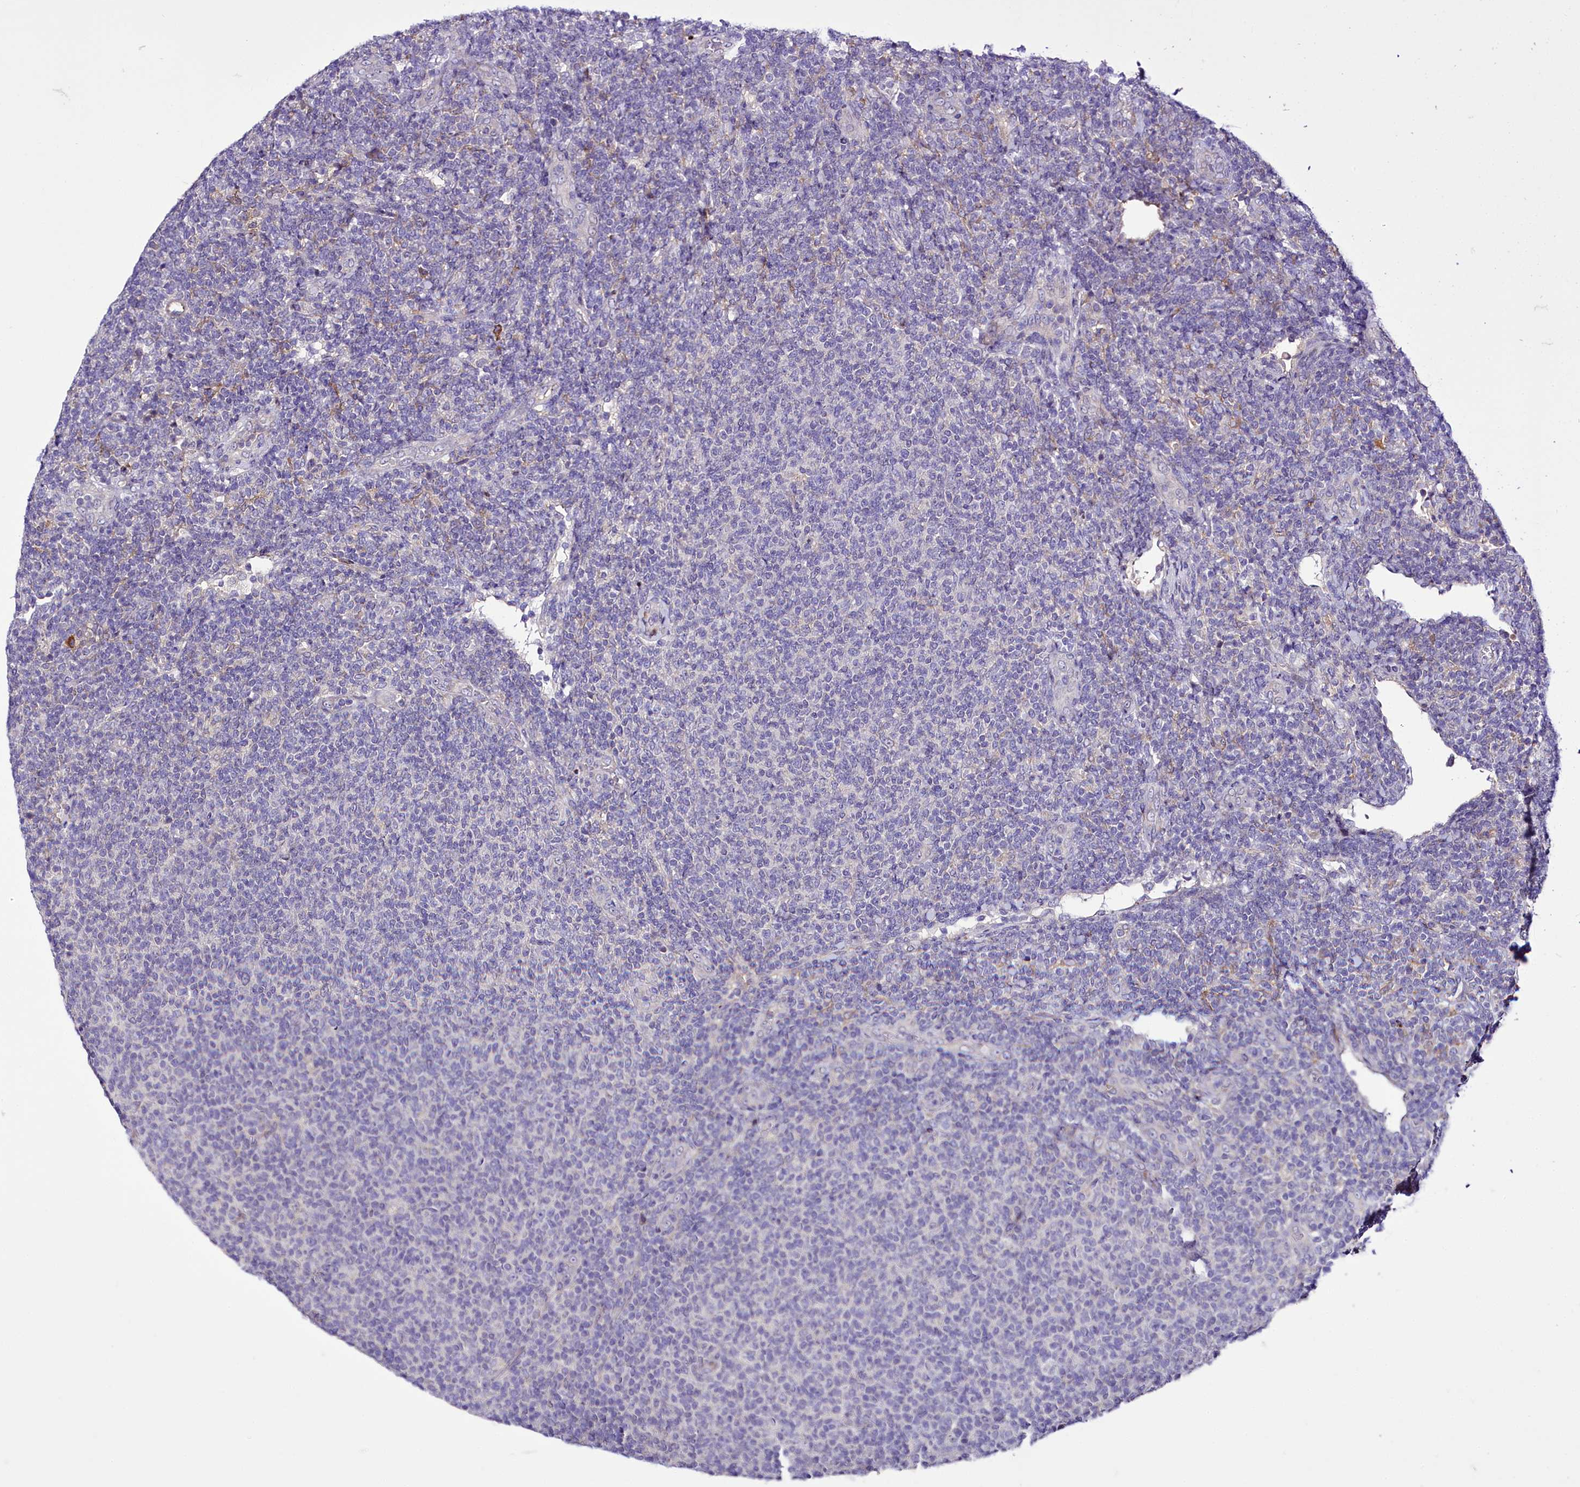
{"staining": {"intensity": "negative", "quantity": "none", "location": "none"}, "tissue": "lymphoma", "cell_type": "Tumor cells", "image_type": "cancer", "snomed": [{"axis": "morphology", "description": "Malignant lymphoma, non-Hodgkin's type, Low grade"}, {"axis": "topography", "description": "Lymph node"}], "caption": "An IHC histopathology image of lymphoma is shown. There is no staining in tumor cells of lymphoma. Nuclei are stained in blue.", "gene": "ZC3H12C", "patient": {"sex": "male", "age": 66}}